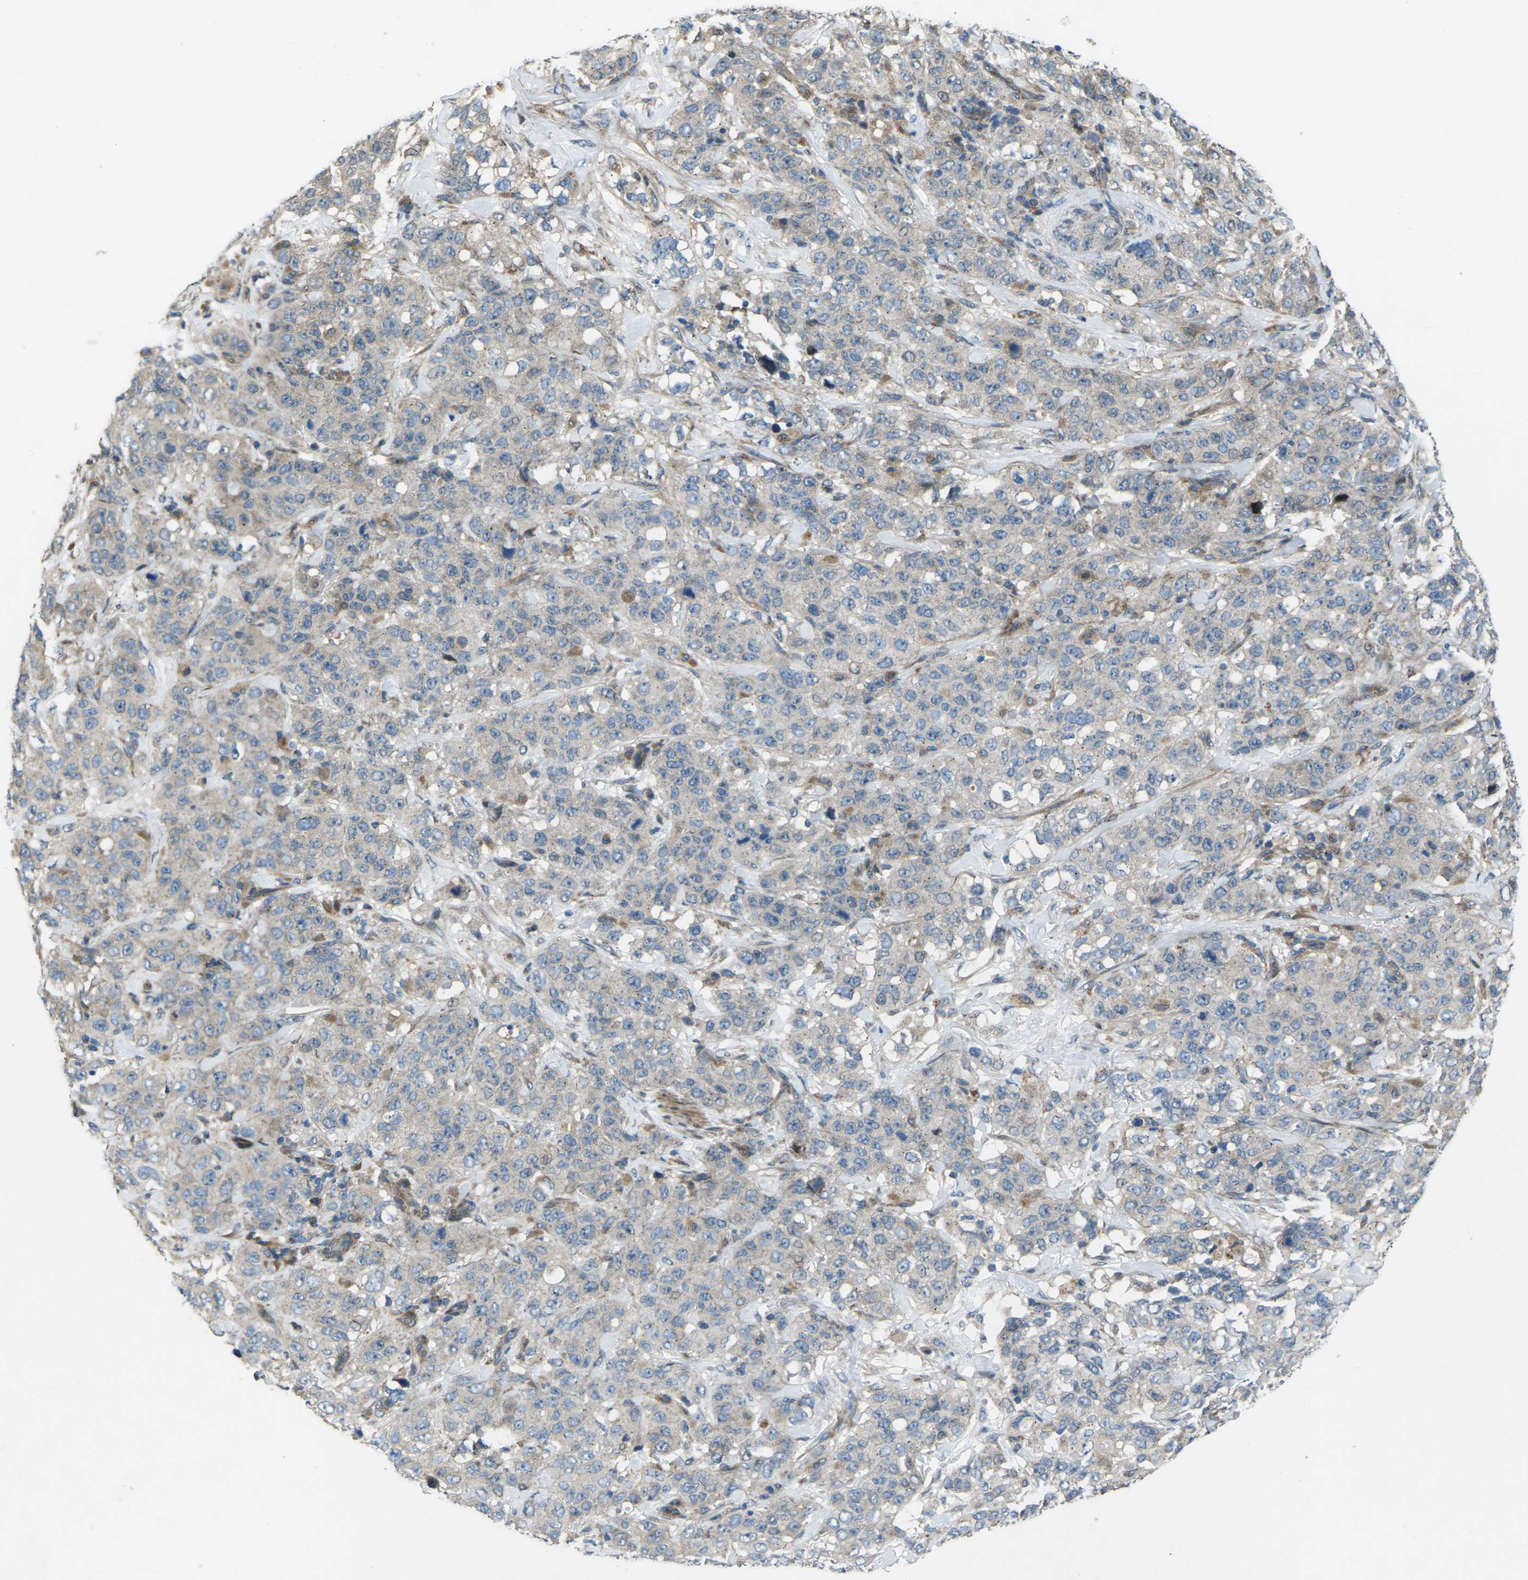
{"staining": {"intensity": "negative", "quantity": "none", "location": "none"}, "tissue": "stomach cancer", "cell_type": "Tumor cells", "image_type": "cancer", "snomed": [{"axis": "morphology", "description": "Adenocarcinoma, NOS"}, {"axis": "topography", "description": "Stomach"}], "caption": "Immunohistochemistry (IHC) photomicrograph of adenocarcinoma (stomach) stained for a protein (brown), which demonstrates no expression in tumor cells.", "gene": "EDNRA", "patient": {"sex": "male", "age": 48}}